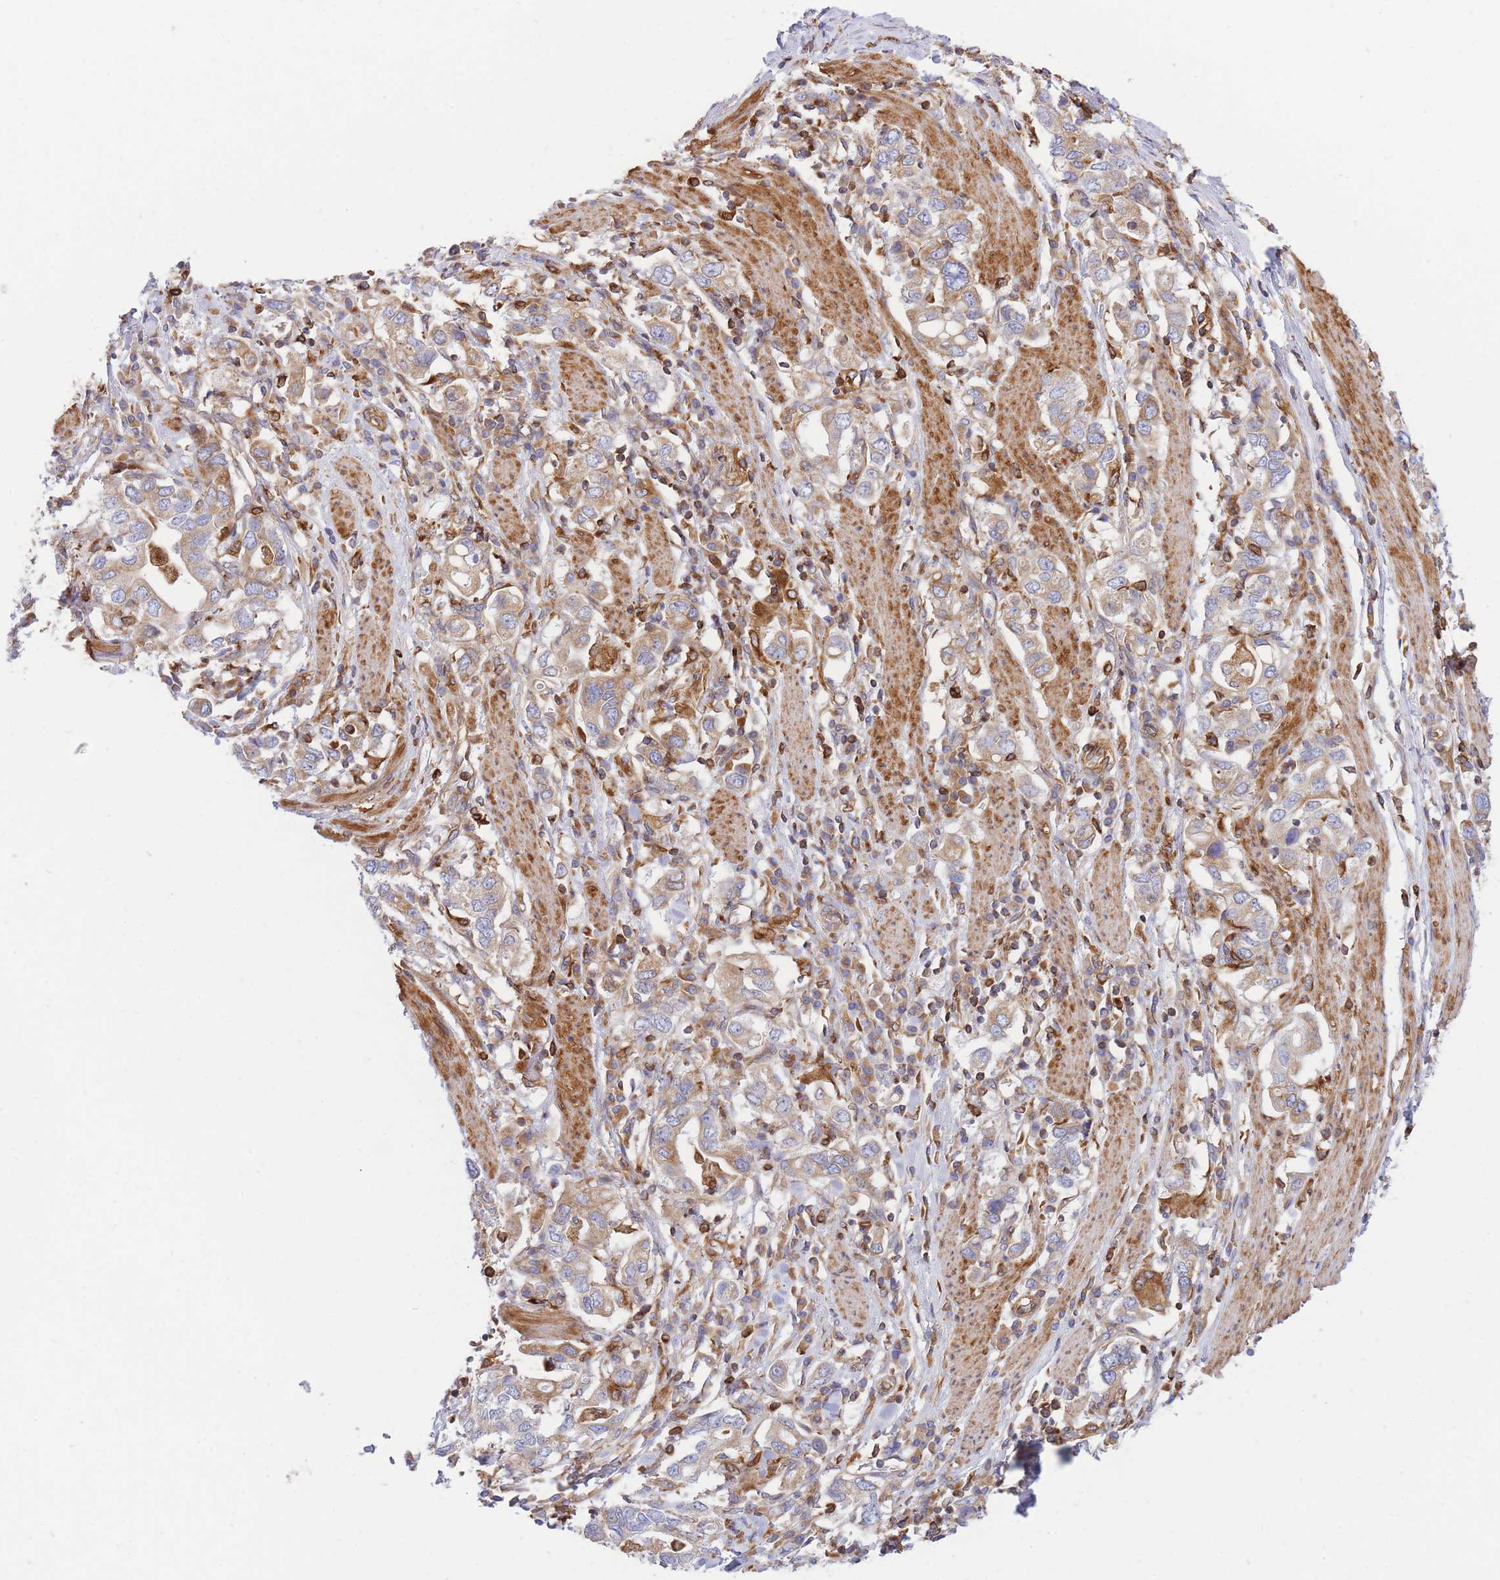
{"staining": {"intensity": "moderate", "quantity": ">75%", "location": "cytoplasmic/membranous"}, "tissue": "stomach cancer", "cell_type": "Tumor cells", "image_type": "cancer", "snomed": [{"axis": "morphology", "description": "Adenocarcinoma, NOS"}, {"axis": "topography", "description": "Stomach, upper"}, {"axis": "topography", "description": "Stomach"}], "caption": "Protein analysis of adenocarcinoma (stomach) tissue displays moderate cytoplasmic/membranous positivity in approximately >75% of tumor cells.", "gene": "REM1", "patient": {"sex": "male", "age": 62}}